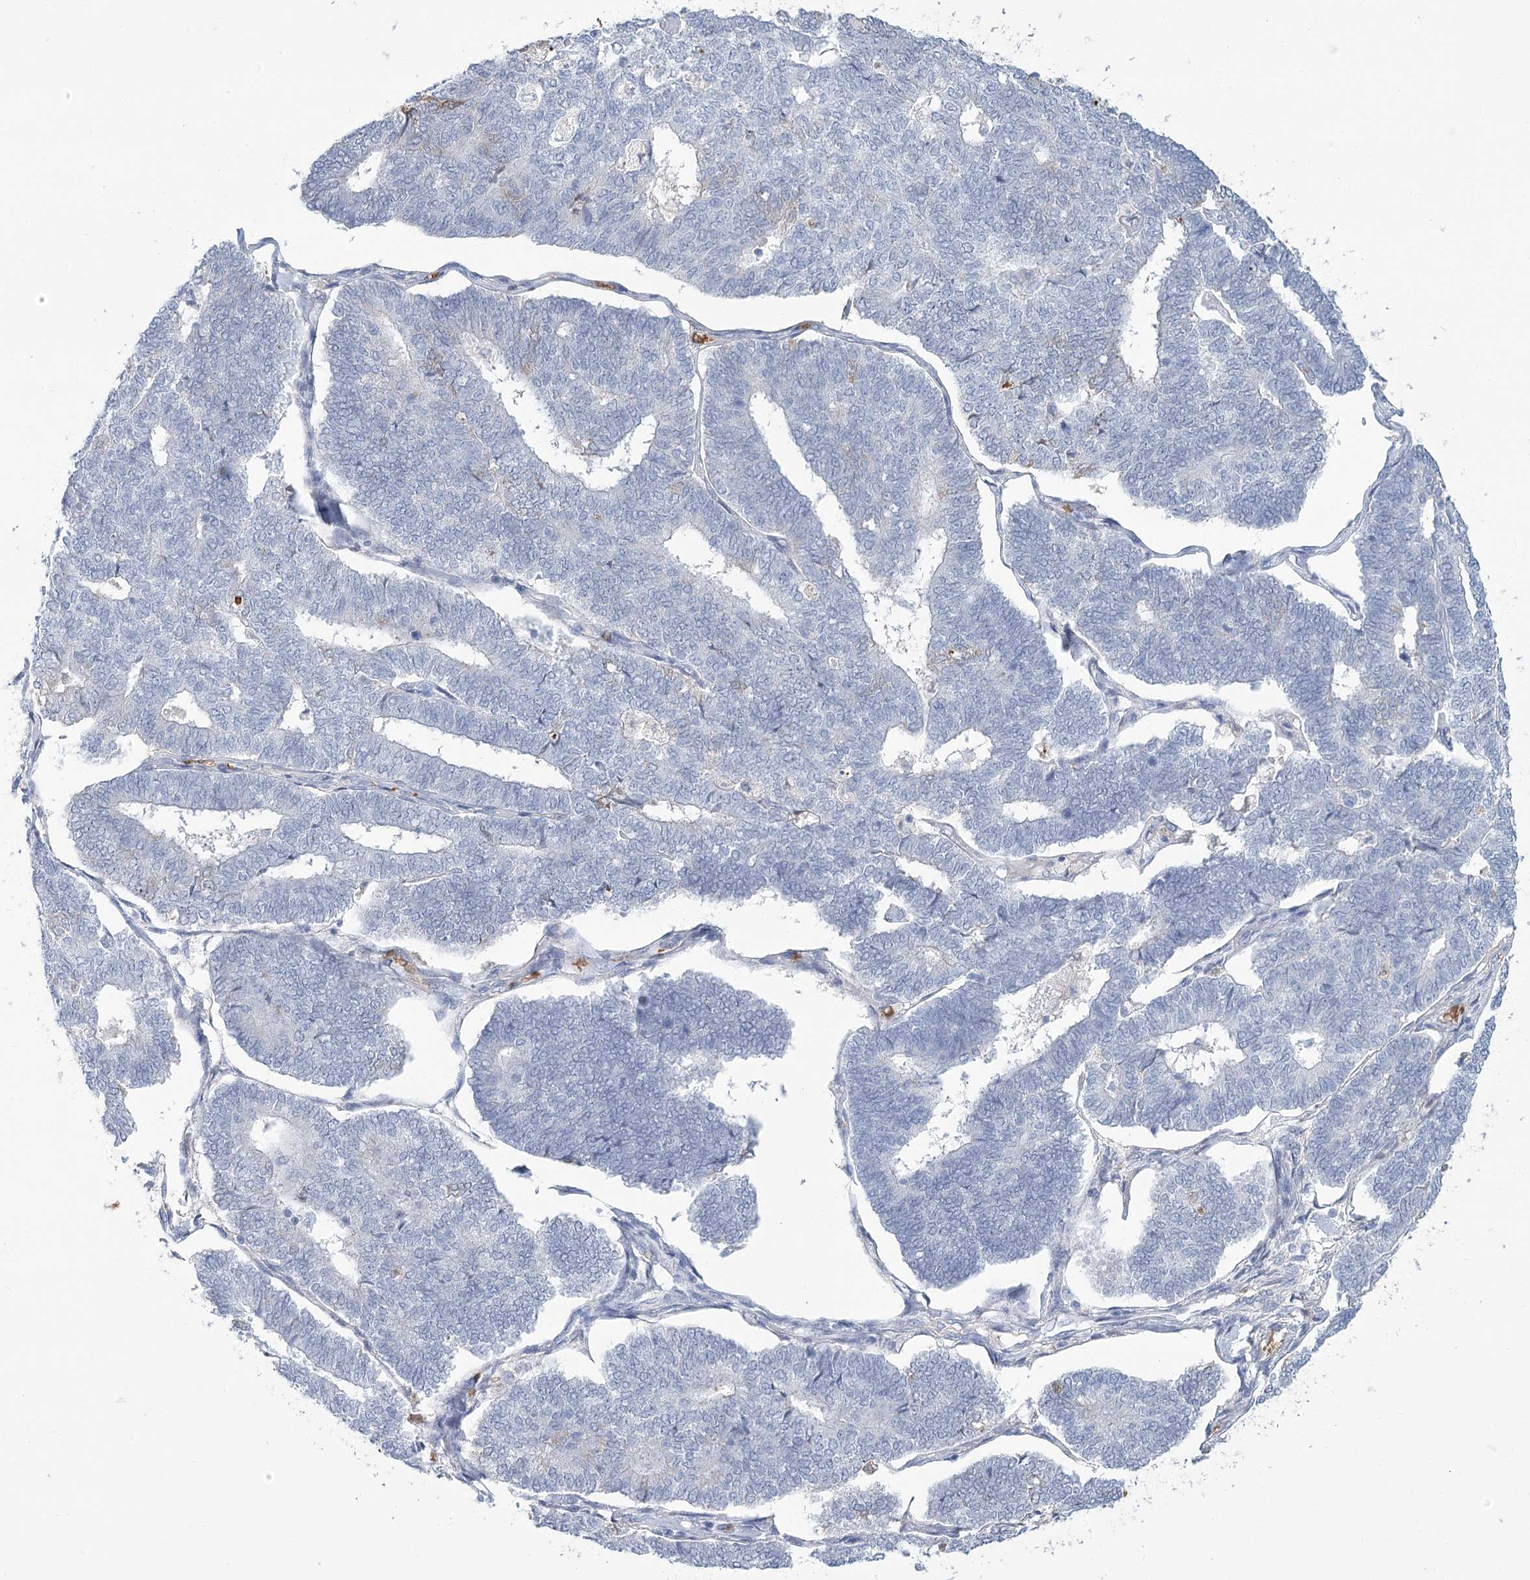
{"staining": {"intensity": "negative", "quantity": "none", "location": "none"}, "tissue": "endometrial cancer", "cell_type": "Tumor cells", "image_type": "cancer", "snomed": [{"axis": "morphology", "description": "Adenocarcinoma, NOS"}, {"axis": "topography", "description": "Endometrium"}], "caption": "Tumor cells are negative for brown protein staining in endometrial cancer. (DAB (3,3'-diaminobenzidine) immunohistochemistry with hematoxylin counter stain).", "gene": "HBA1", "patient": {"sex": "female", "age": 70}}